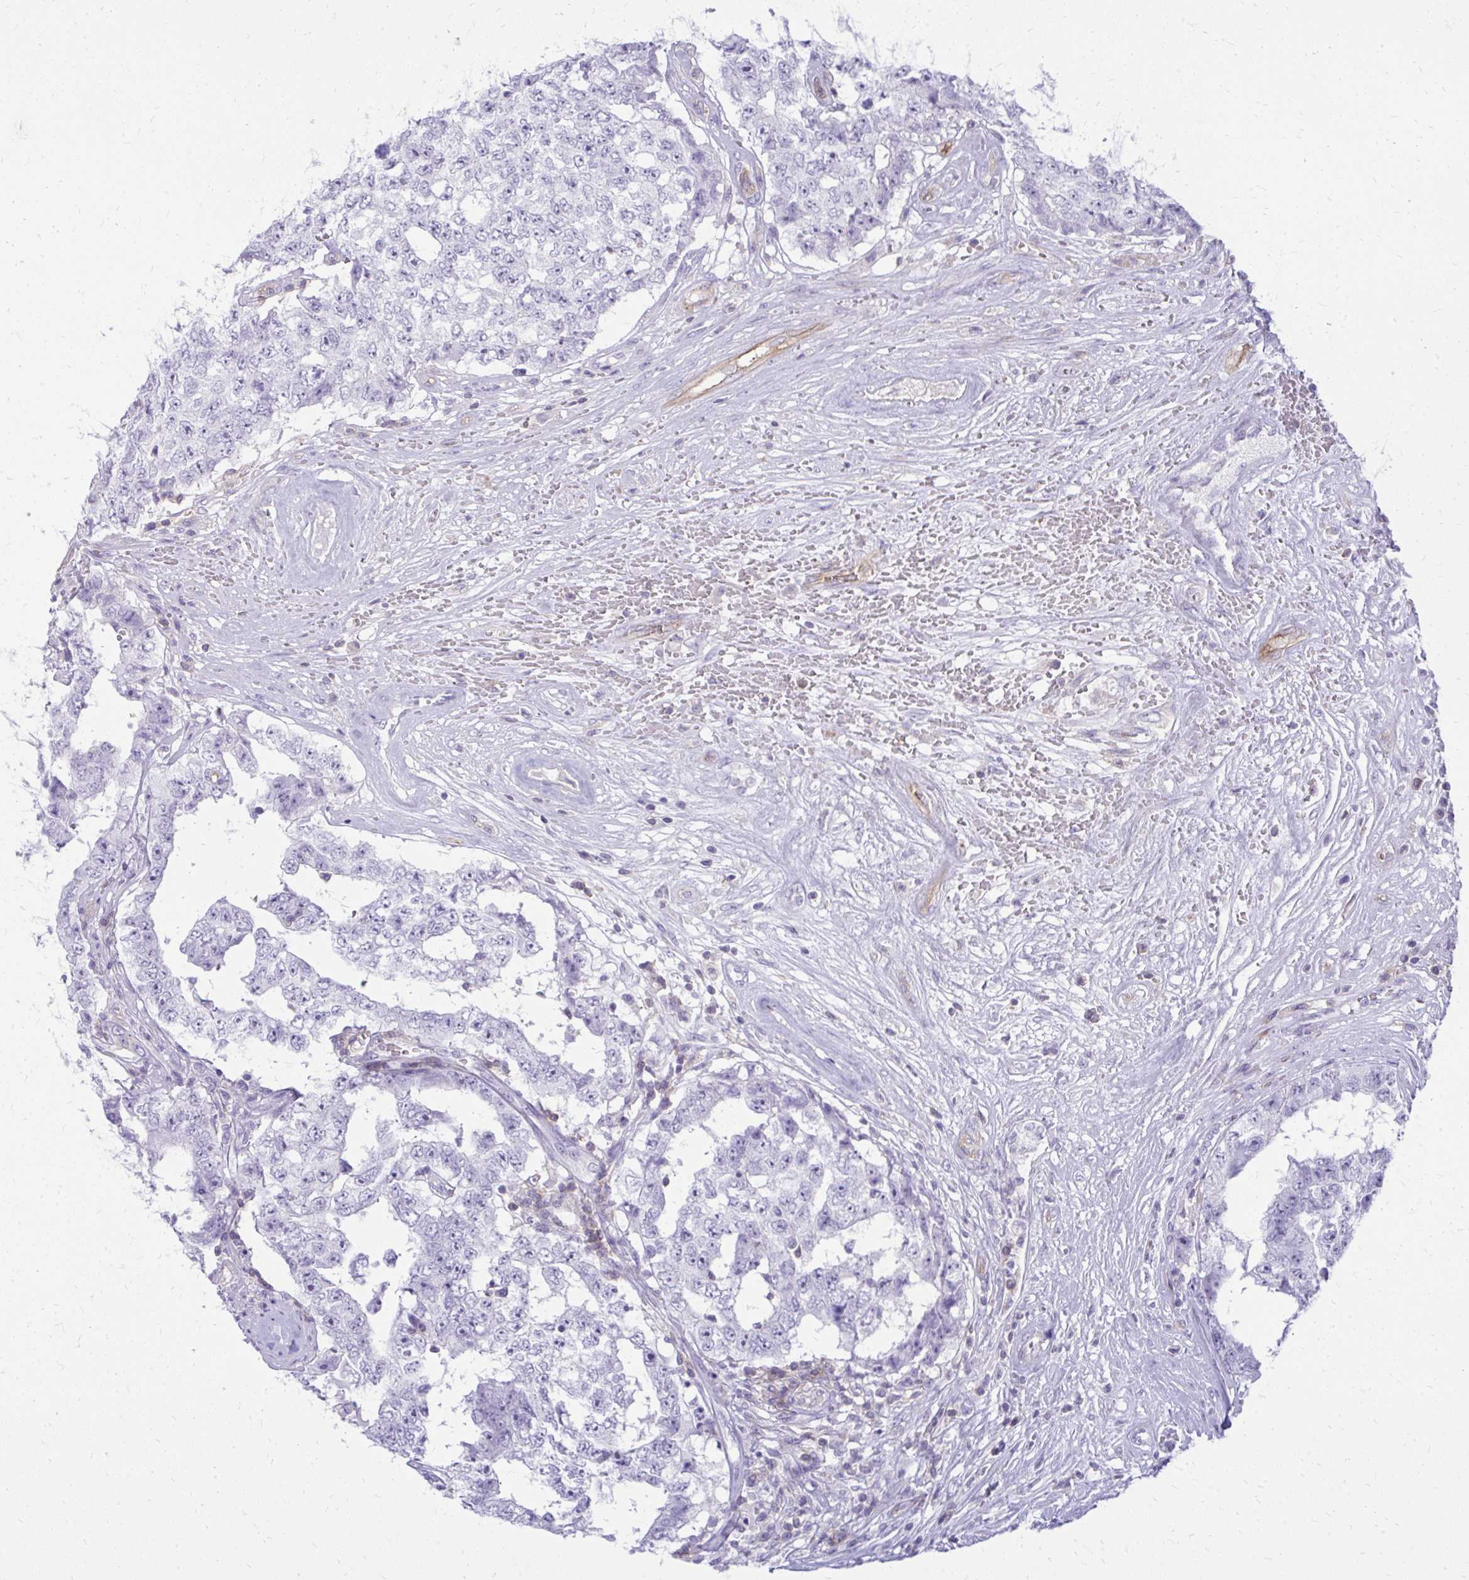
{"staining": {"intensity": "negative", "quantity": "none", "location": "none"}, "tissue": "testis cancer", "cell_type": "Tumor cells", "image_type": "cancer", "snomed": [{"axis": "morphology", "description": "Normal tissue, NOS"}, {"axis": "morphology", "description": "Carcinoma, Embryonal, NOS"}, {"axis": "topography", "description": "Testis"}, {"axis": "topography", "description": "Epididymis"}], "caption": "The photomicrograph reveals no significant staining in tumor cells of embryonal carcinoma (testis). (Brightfield microscopy of DAB immunohistochemistry at high magnification).", "gene": "GPRIN3", "patient": {"sex": "male", "age": 25}}